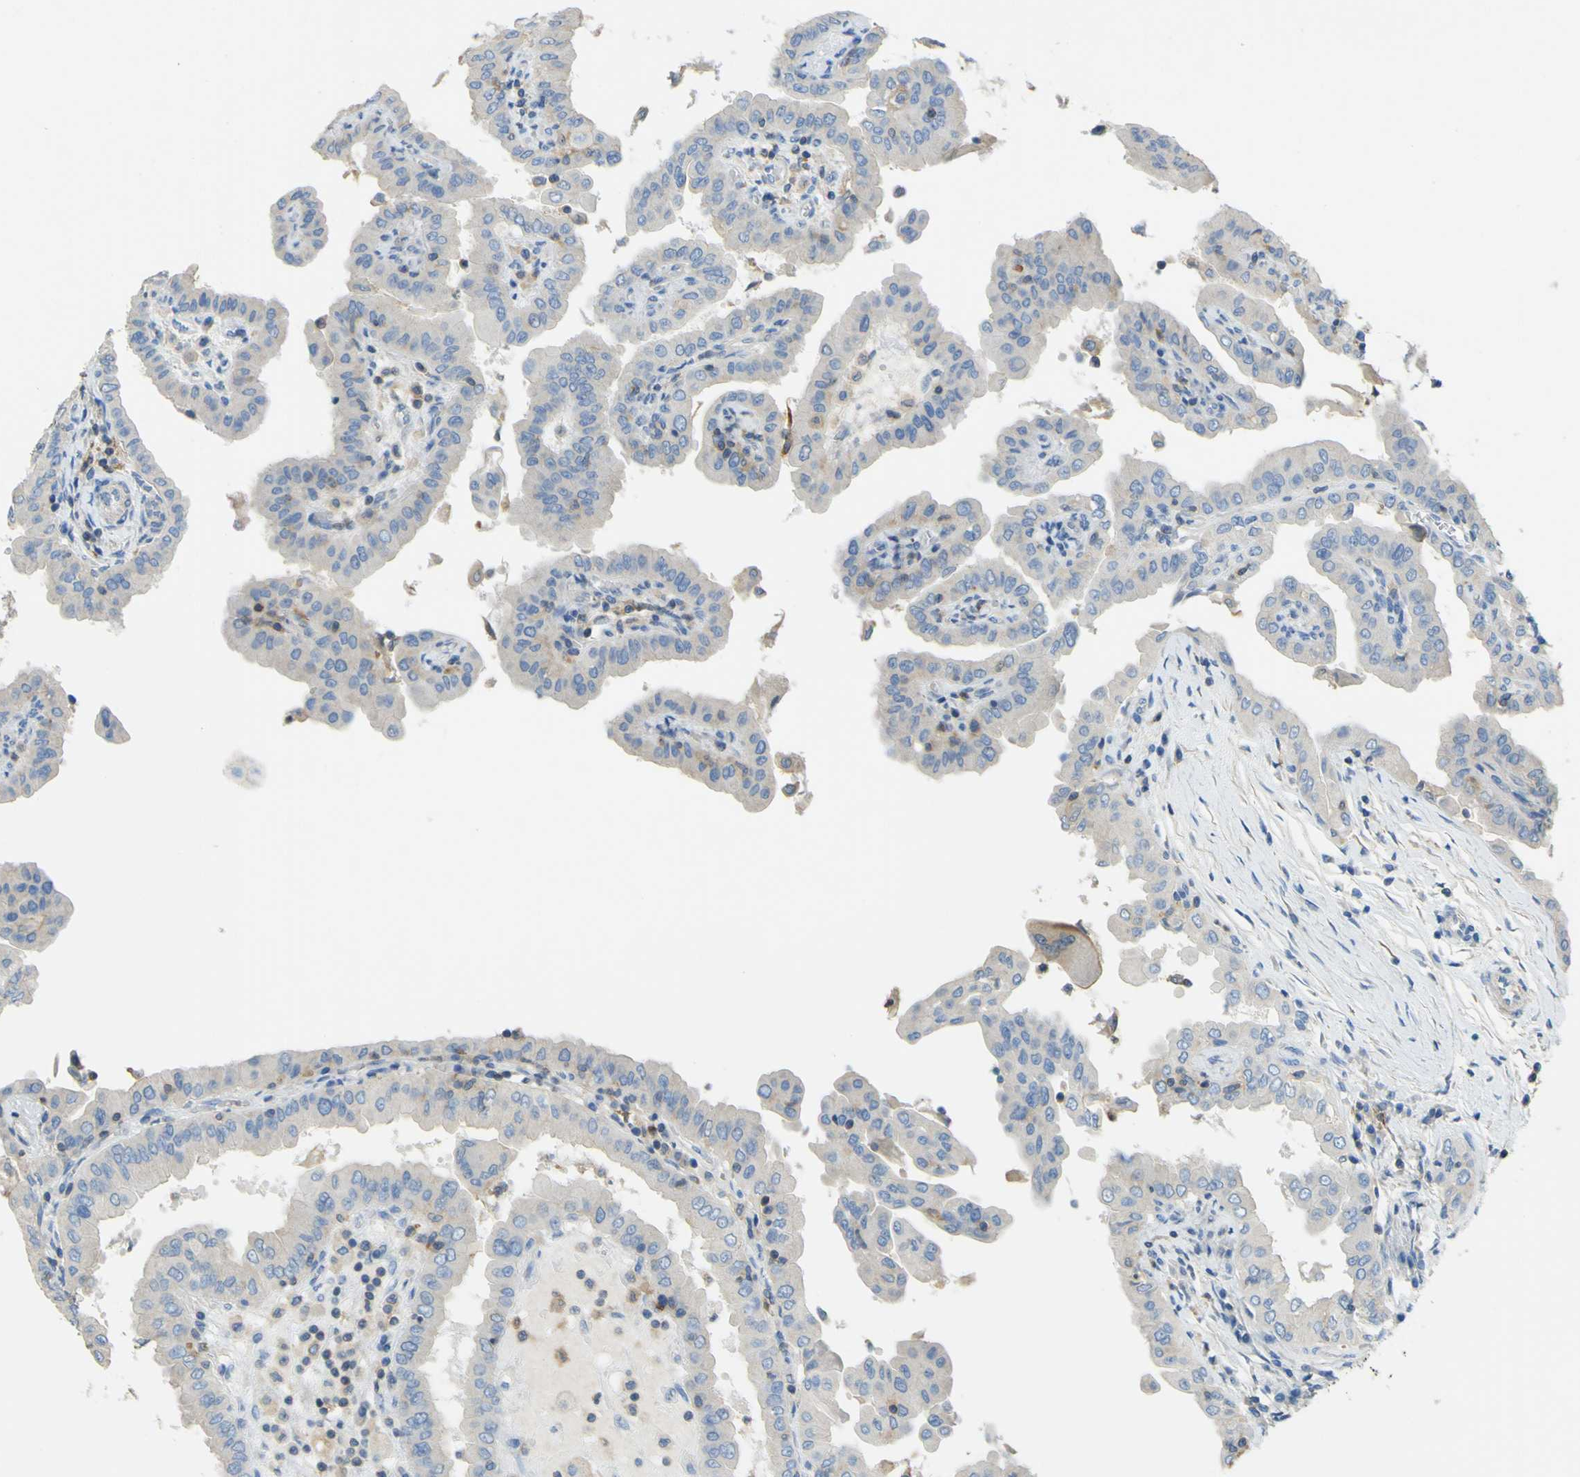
{"staining": {"intensity": "weak", "quantity": "25%-75%", "location": "cytoplasmic/membranous"}, "tissue": "thyroid cancer", "cell_type": "Tumor cells", "image_type": "cancer", "snomed": [{"axis": "morphology", "description": "Papillary adenocarcinoma, NOS"}, {"axis": "topography", "description": "Thyroid gland"}], "caption": "A histopathology image of human thyroid cancer (papillary adenocarcinoma) stained for a protein exhibits weak cytoplasmic/membranous brown staining in tumor cells. Ihc stains the protein of interest in brown and the nuclei are stained blue.", "gene": "OGN", "patient": {"sex": "male", "age": 33}}